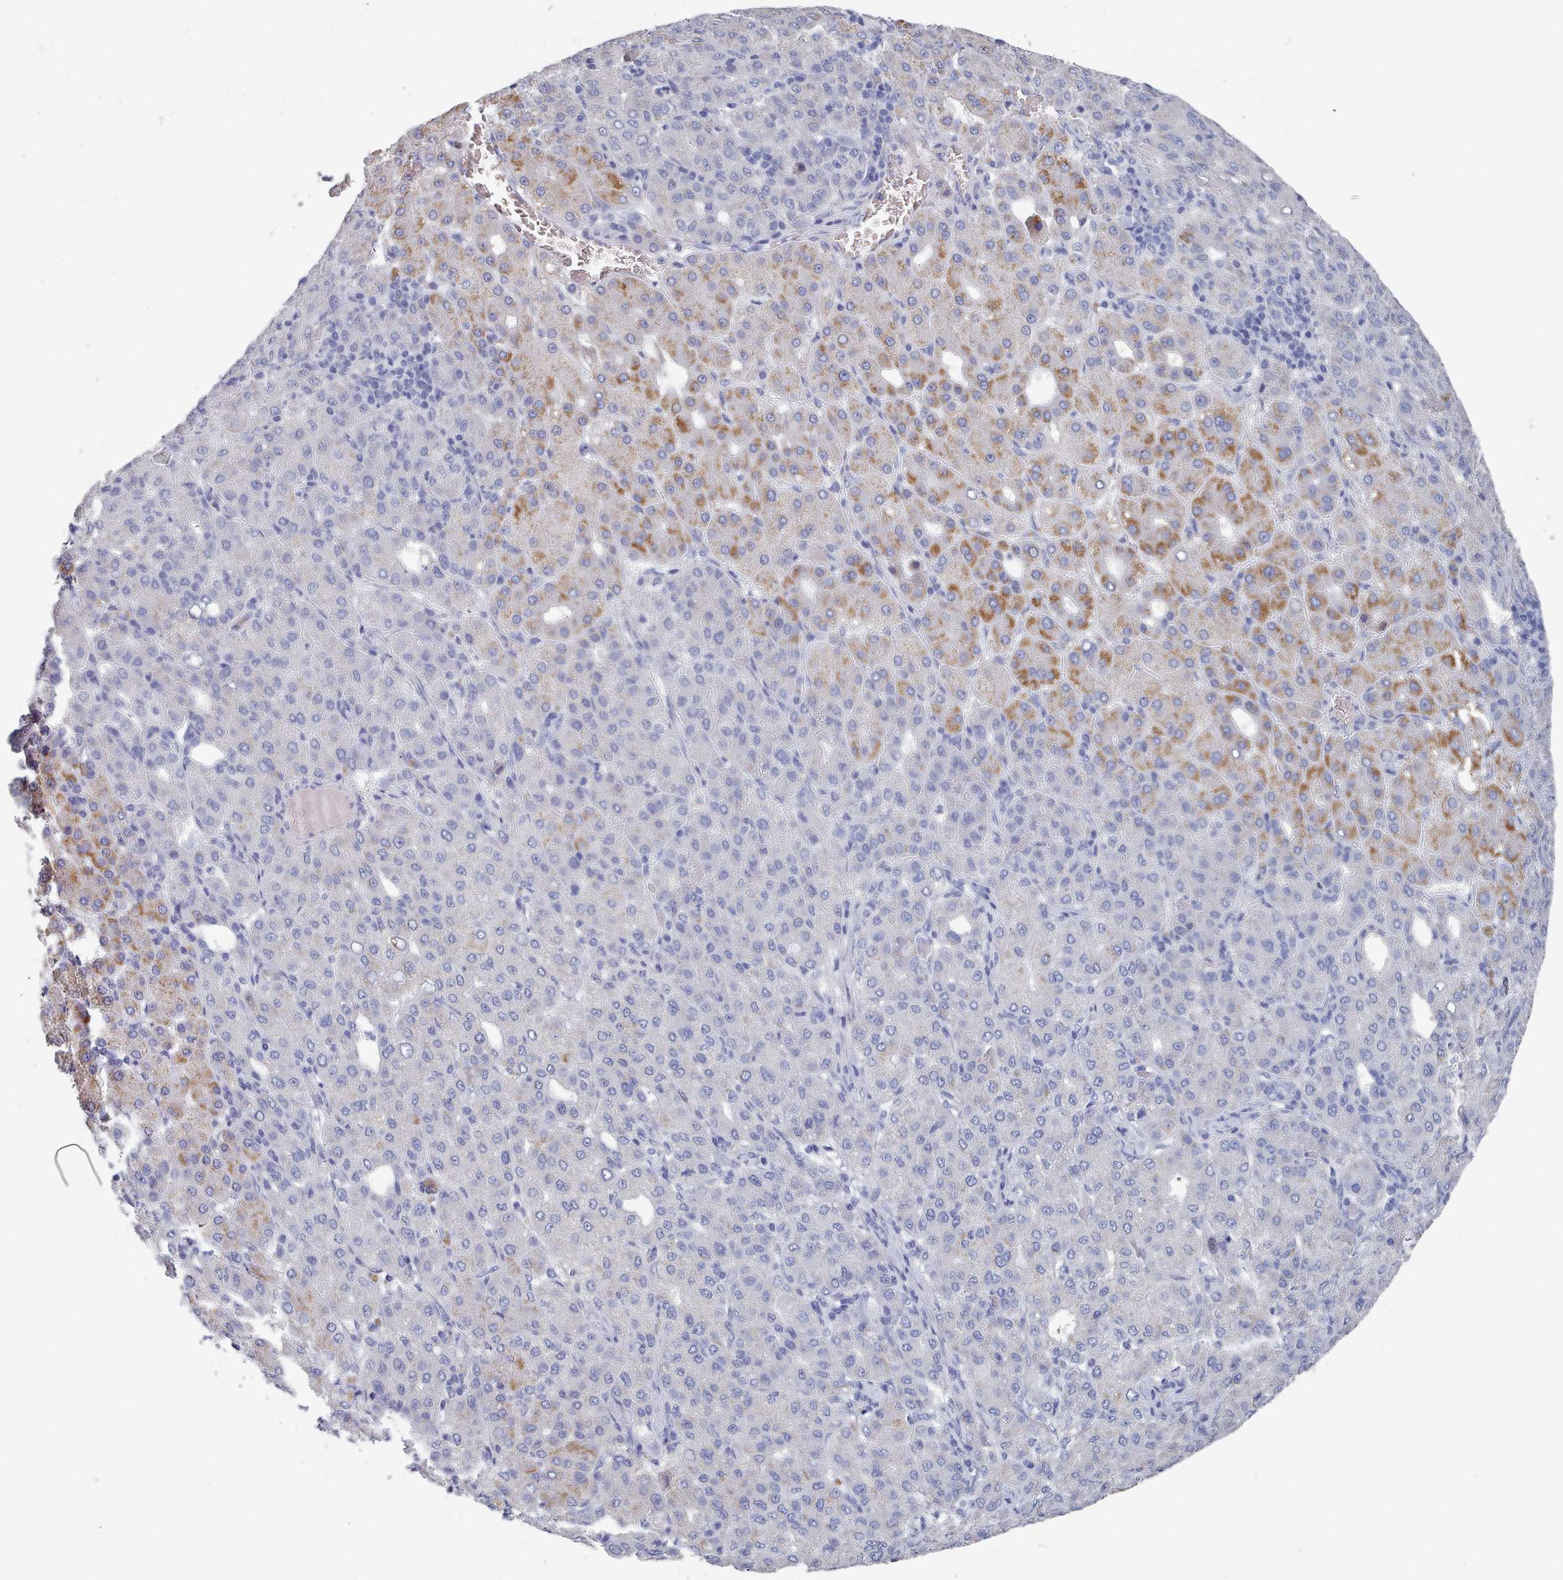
{"staining": {"intensity": "moderate", "quantity": "<25%", "location": "cytoplasmic/membranous"}, "tissue": "liver cancer", "cell_type": "Tumor cells", "image_type": "cancer", "snomed": [{"axis": "morphology", "description": "Carcinoma, Hepatocellular, NOS"}, {"axis": "topography", "description": "Liver"}], "caption": "Immunohistochemical staining of human liver cancer (hepatocellular carcinoma) demonstrates low levels of moderate cytoplasmic/membranous protein expression in about <25% of tumor cells.", "gene": "ACAD11", "patient": {"sex": "male", "age": 65}}